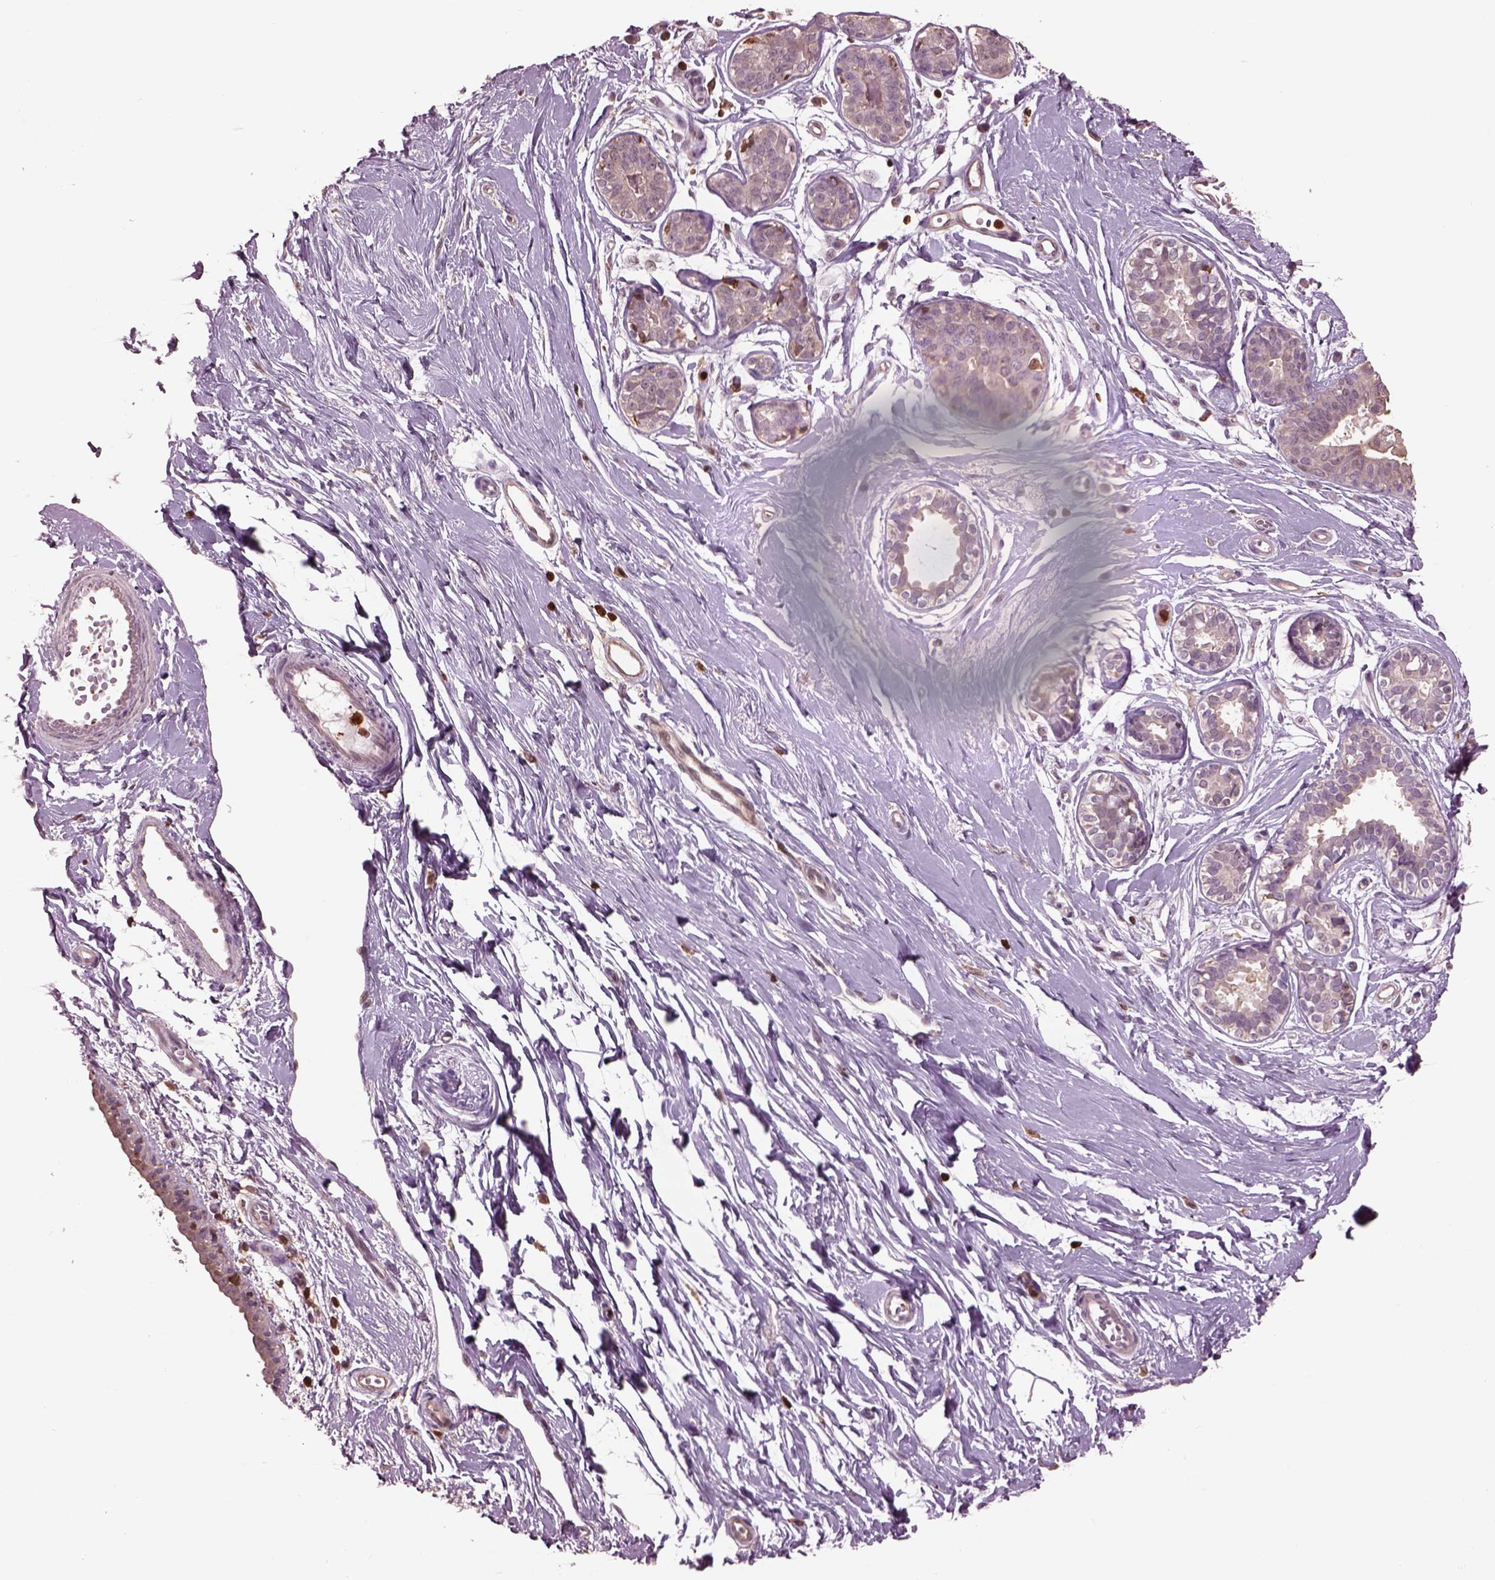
{"staining": {"intensity": "negative", "quantity": "none", "location": "none"}, "tissue": "breast", "cell_type": "Adipocytes", "image_type": "normal", "snomed": [{"axis": "morphology", "description": "Normal tissue, NOS"}, {"axis": "topography", "description": "Breast"}], "caption": "This is a histopathology image of immunohistochemistry (IHC) staining of benign breast, which shows no positivity in adipocytes.", "gene": "IL31RA", "patient": {"sex": "female", "age": 49}}